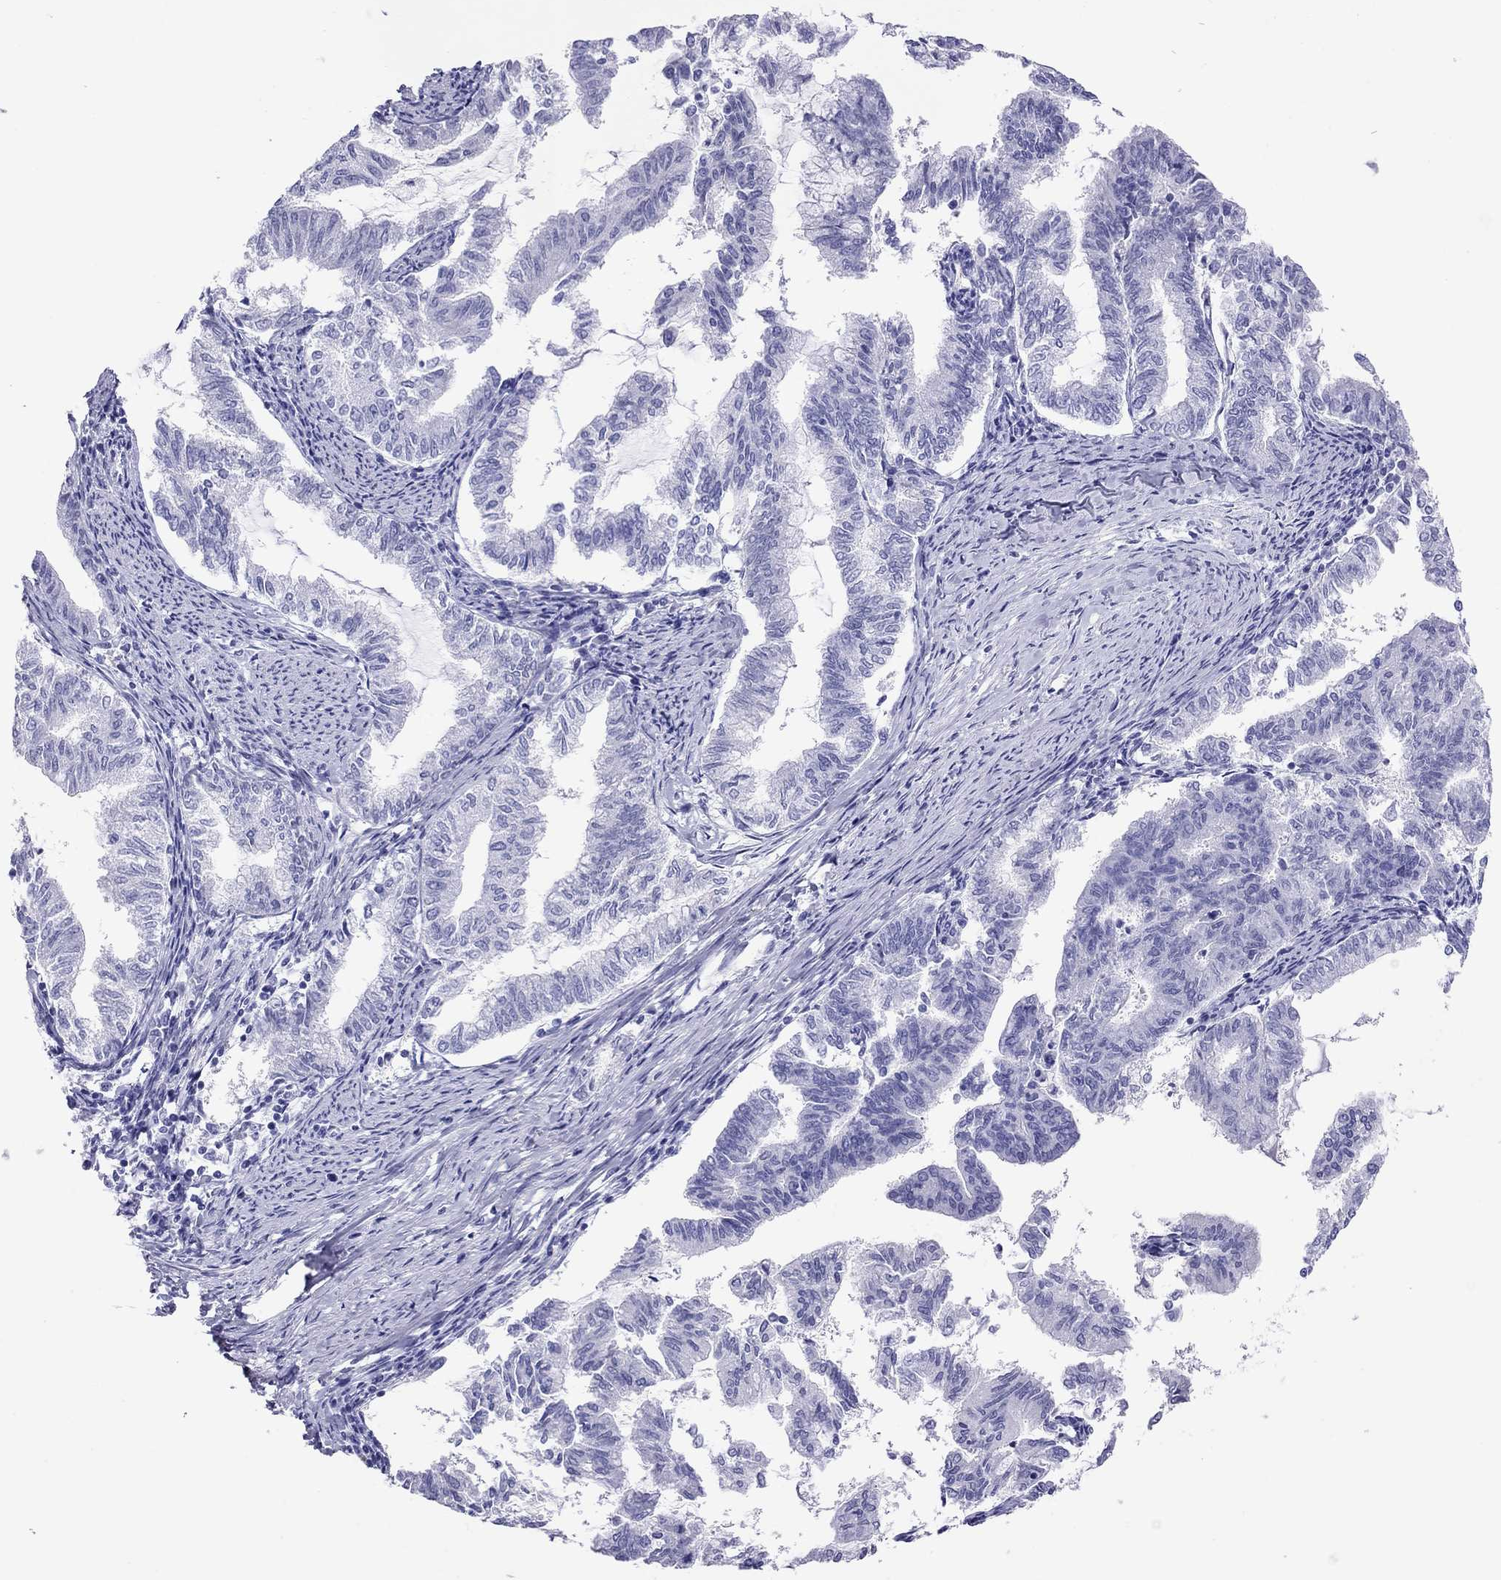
{"staining": {"intensity": "negative", "quantity": "none", "location": "none"}, "tissue": "endometrial cancer", "cell_type": "Tumor cells", "image_type": "cancer", "snomed": [{"axis": "morphology", "description": "Adenocarcinoma, NOS"}, {"axis": "topography", "description": "Endometrium"}], "caption": "Immunohistochemistry (IHC) of human endometrial adenocarcinoma exhibits no expression in tumor cells.", "gene": "PTPRN", "patient": {"sex": "female", "age": 79}}